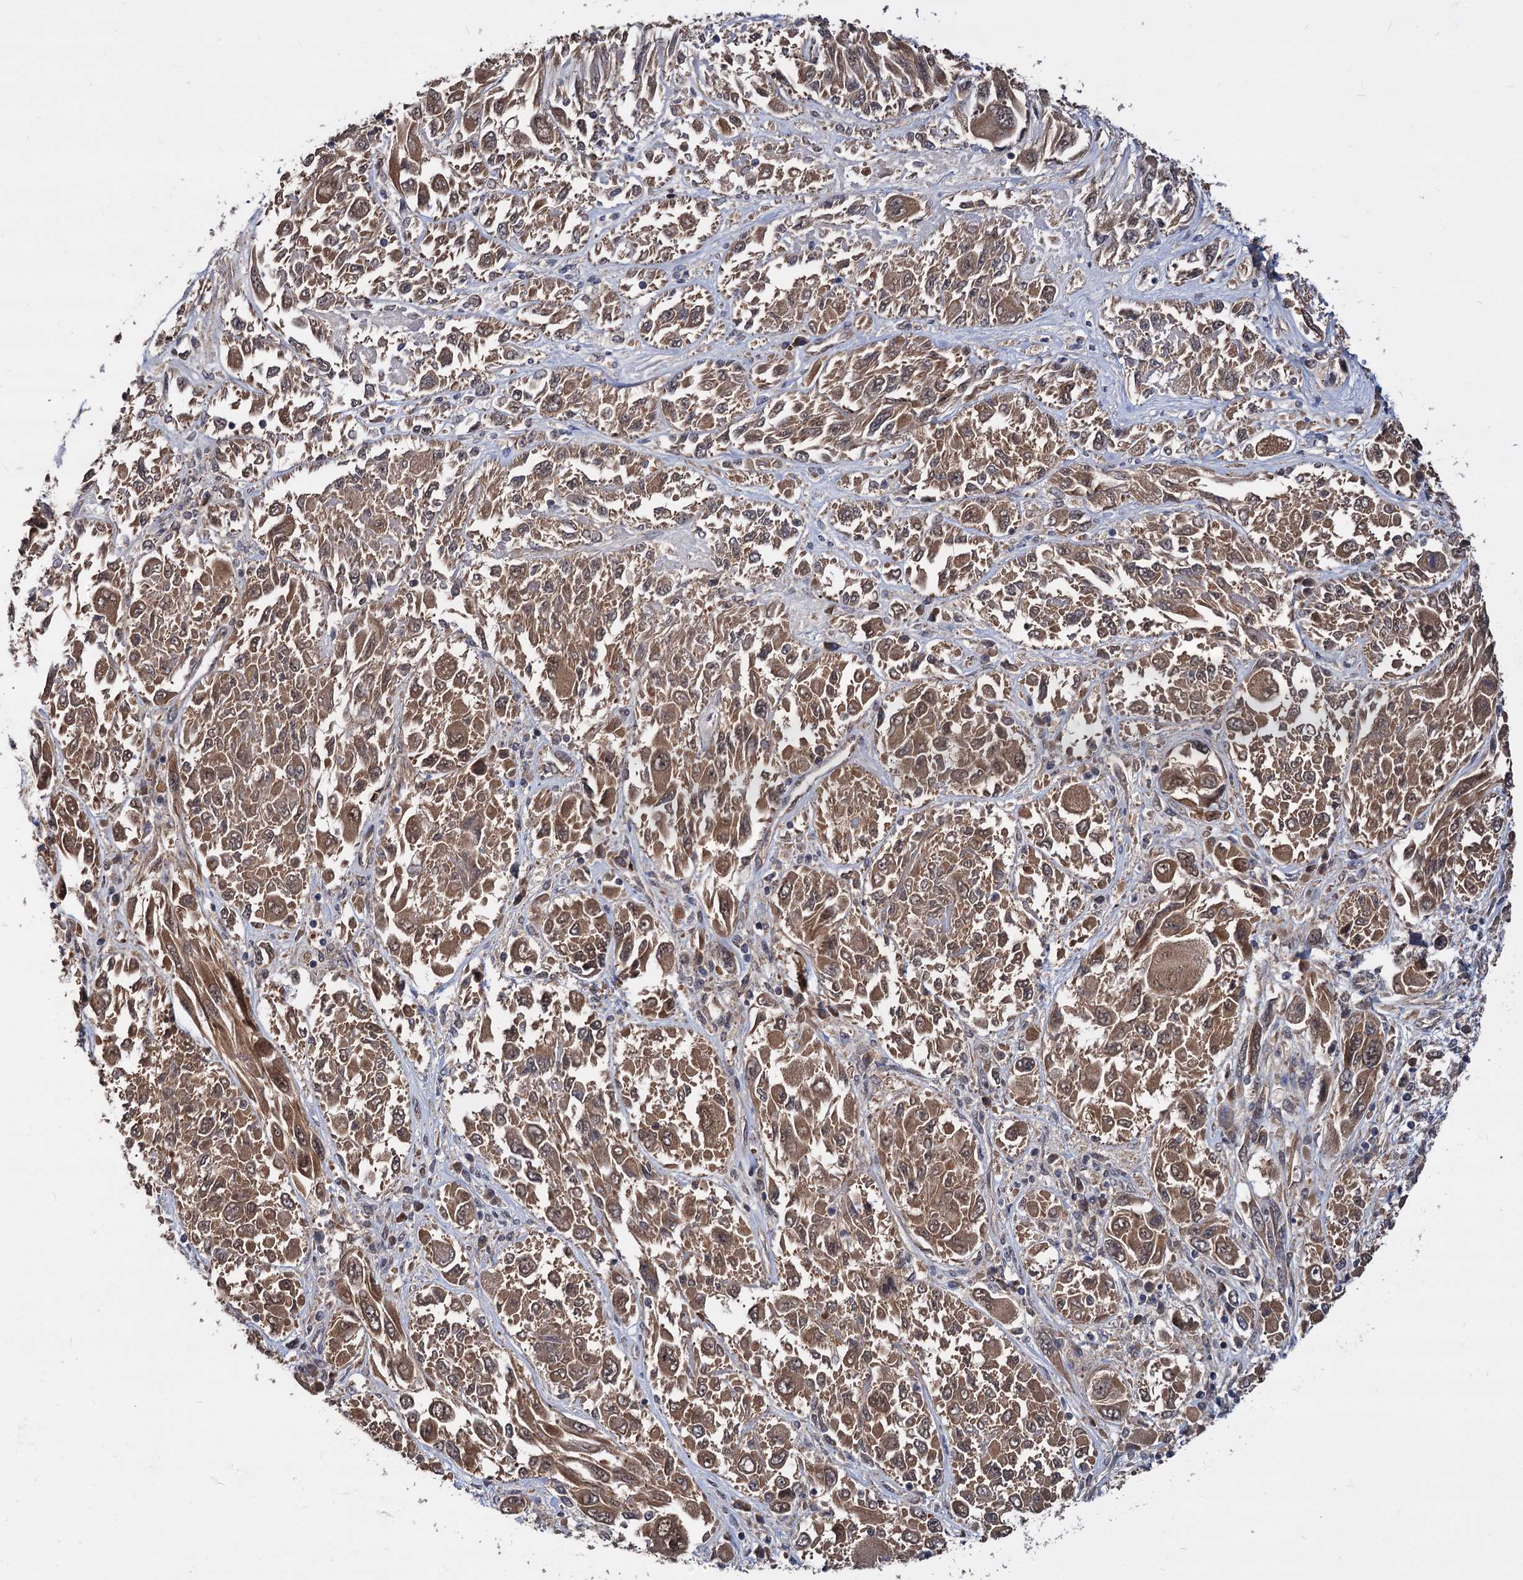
{"staining": {"intensity": "moderate", "quantity": ">75%", "location": "cytoplasmic/membranous"}, "tissue": "melanoma", "cell_type": "Tumor cells", "image_type": "cancer", "snomed": [{"axis": "morphology", "description": "Malignant melanoma, NOS"}, {"axis": "topography", "description": "Skin"}], "caption": "Malignant melanoma stained with DAB (3,3'-diaminobenzidine) immunohistochemistry (IHC) displays medium levels of moderate cytoplasmic/membranous staining in approximately >75% of tumor cells. The staining is performed using DAB brown chromogen to label protein expression. The nuclei are counter-stained blue using hematoxylin.", "gene": "PSMD4", "patient": {"sex": "female", "age": 91}}